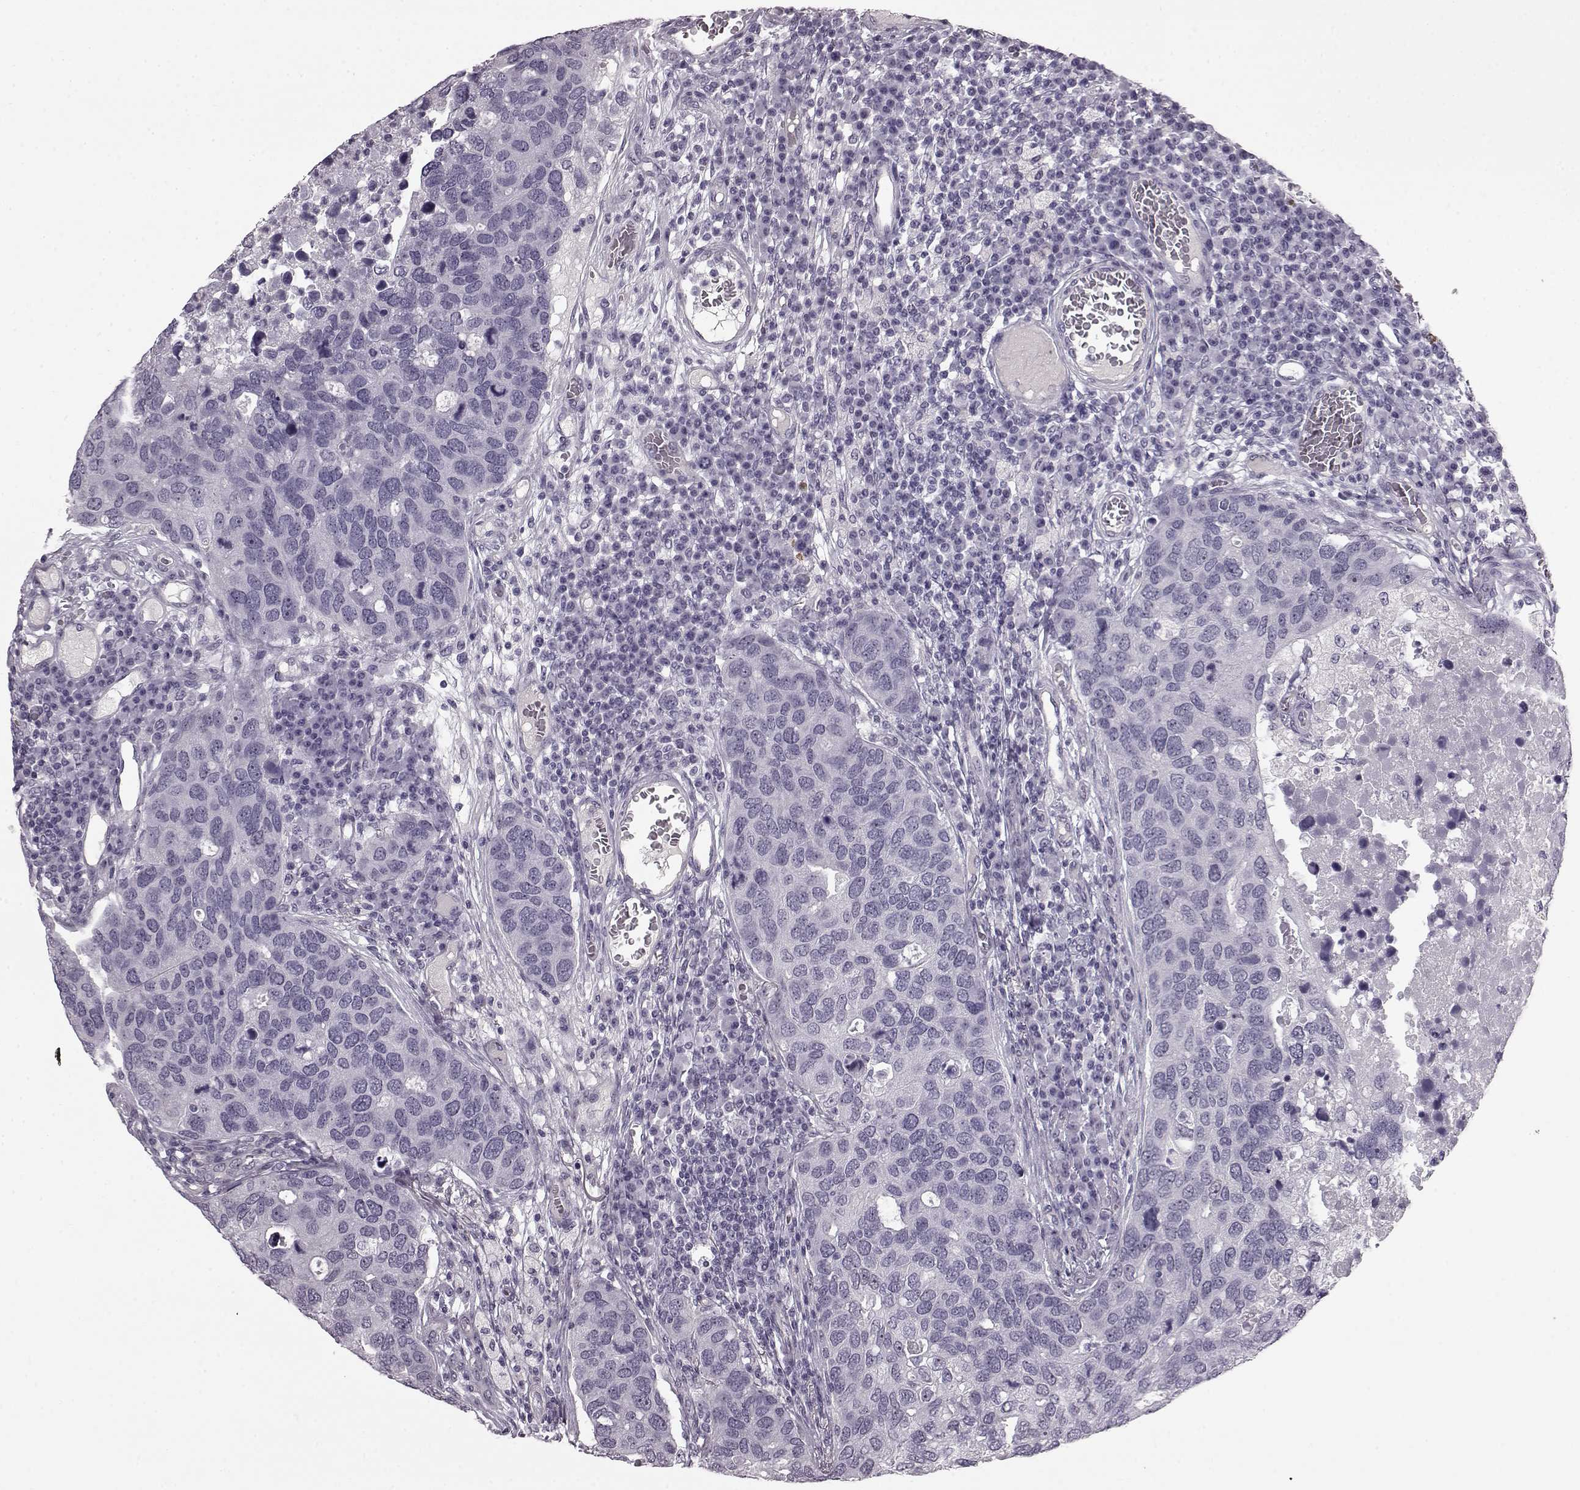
{"staining": {"intensity": "negative", "quantity": "none", "location": "none"}, "tissue": "breast cancer", "cell_type": "Tumor cells", "image_type": "cancer", "snomed": [{"axis": "morphology", "description": "Duct carcinoma"}, {"axis": "topography", "description": "Breast"}], "caption": "Protein analysis of invasive ductal carcinoma (breast) shows no significant staining in tumor cells. (Stains: DAB (3,3'-diaminobenzidine) immunohistochemistry with hematoxylin counter stain, Microscopy: brightfield microscopy at high magnification).", "gene": "PRPH2", "patient": {"sex": "female", "age": 83}}